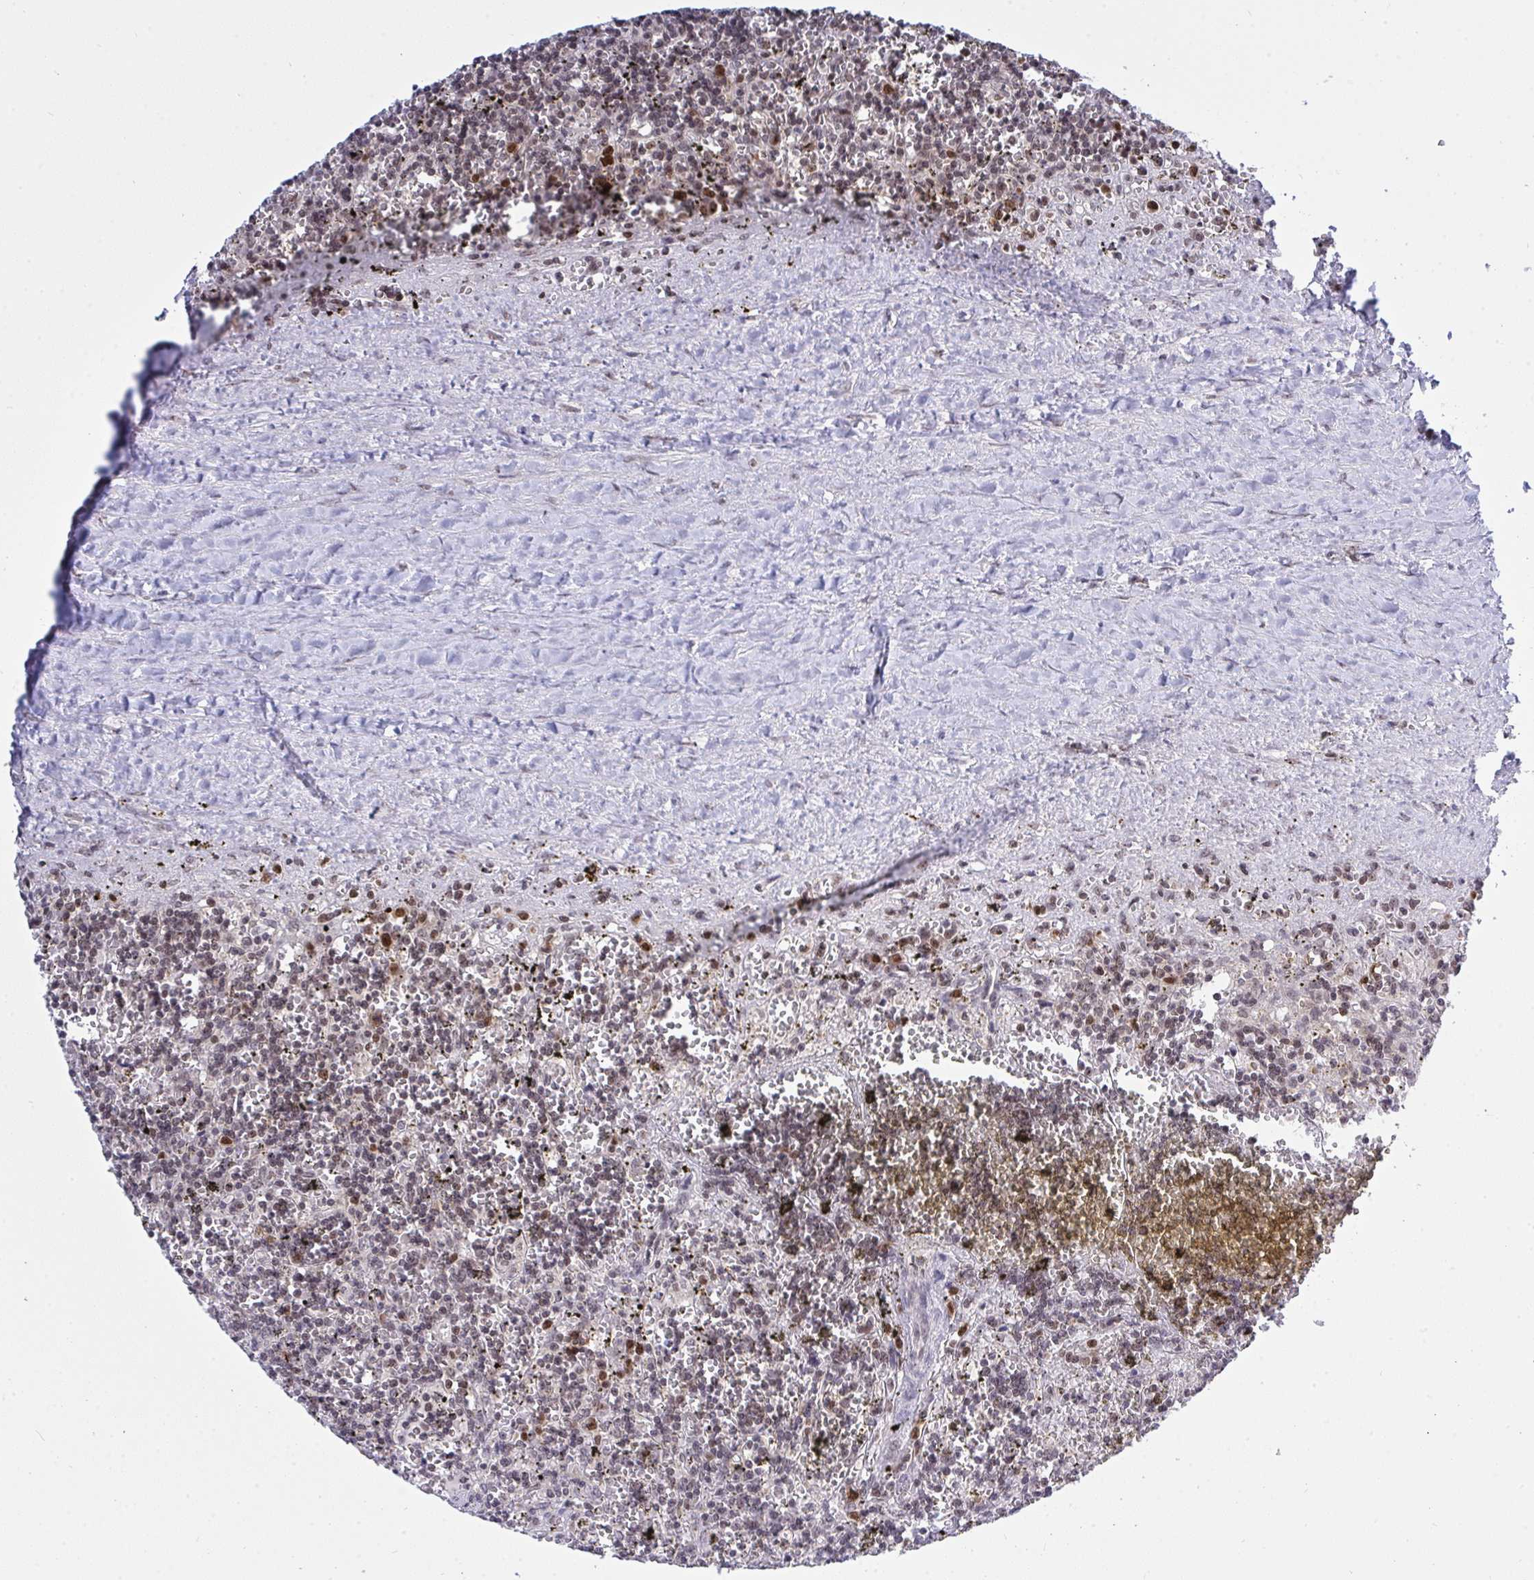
{"staining": {"intensity": "negative", "quantity": "none", "location": "none"}, "tissue": "lymphoma", "cell_type": "Tumor cells", "image_type": "cancer", "snomed": [{"axis": "morphology", "description": "Malignant lymphoma, non-Hodgkin's type, Low grade"}, {"axis": "topography", "description": "Spleen"}], "caption": "This is an immunohistochemistry (IHC) micrograph of low-grade malignant lymphoma, non-Hodgkin's type. There is no expression in tumor cells.", "gene": "RFC4", "patient": {"sex": "male", "age": 60}}